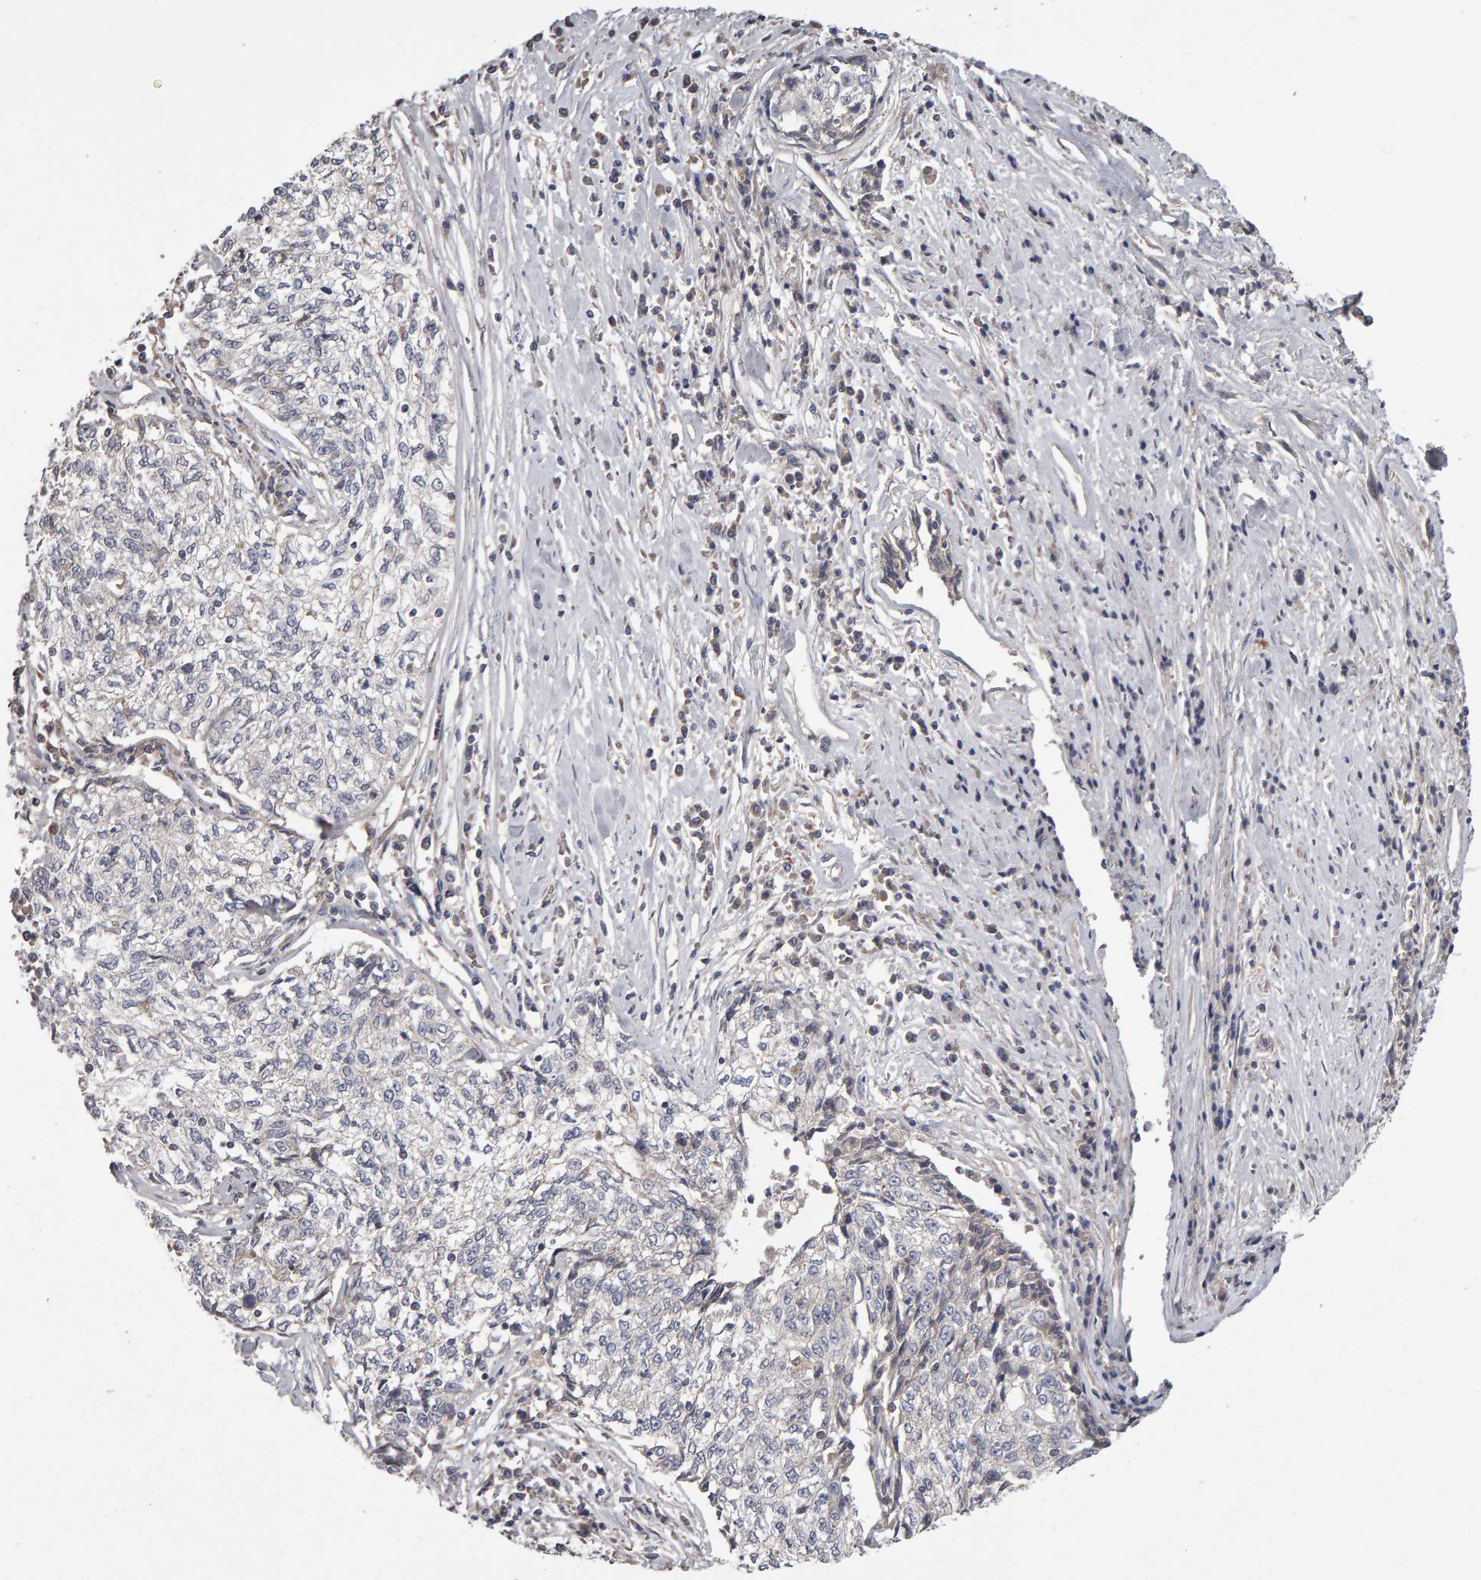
{"staining": {"intensity": "negative", "quantity": "none", "location": "none"}, "tissue": "cervical cancer", "cell_type": "Tumor cells", "image_type": "cancer", "snomed": [{"axis": "morphology", "description": "Squamous cell carcinoma, NOS"}, {"axis": "topography", "description": "Cervix"}], "caption": "Protein analysis of squamous cell carcinoma (cervical) shows no significant expression in tumor cells.", "gene": "PGS1", "patient": {"sex": "female", "age": 57}}